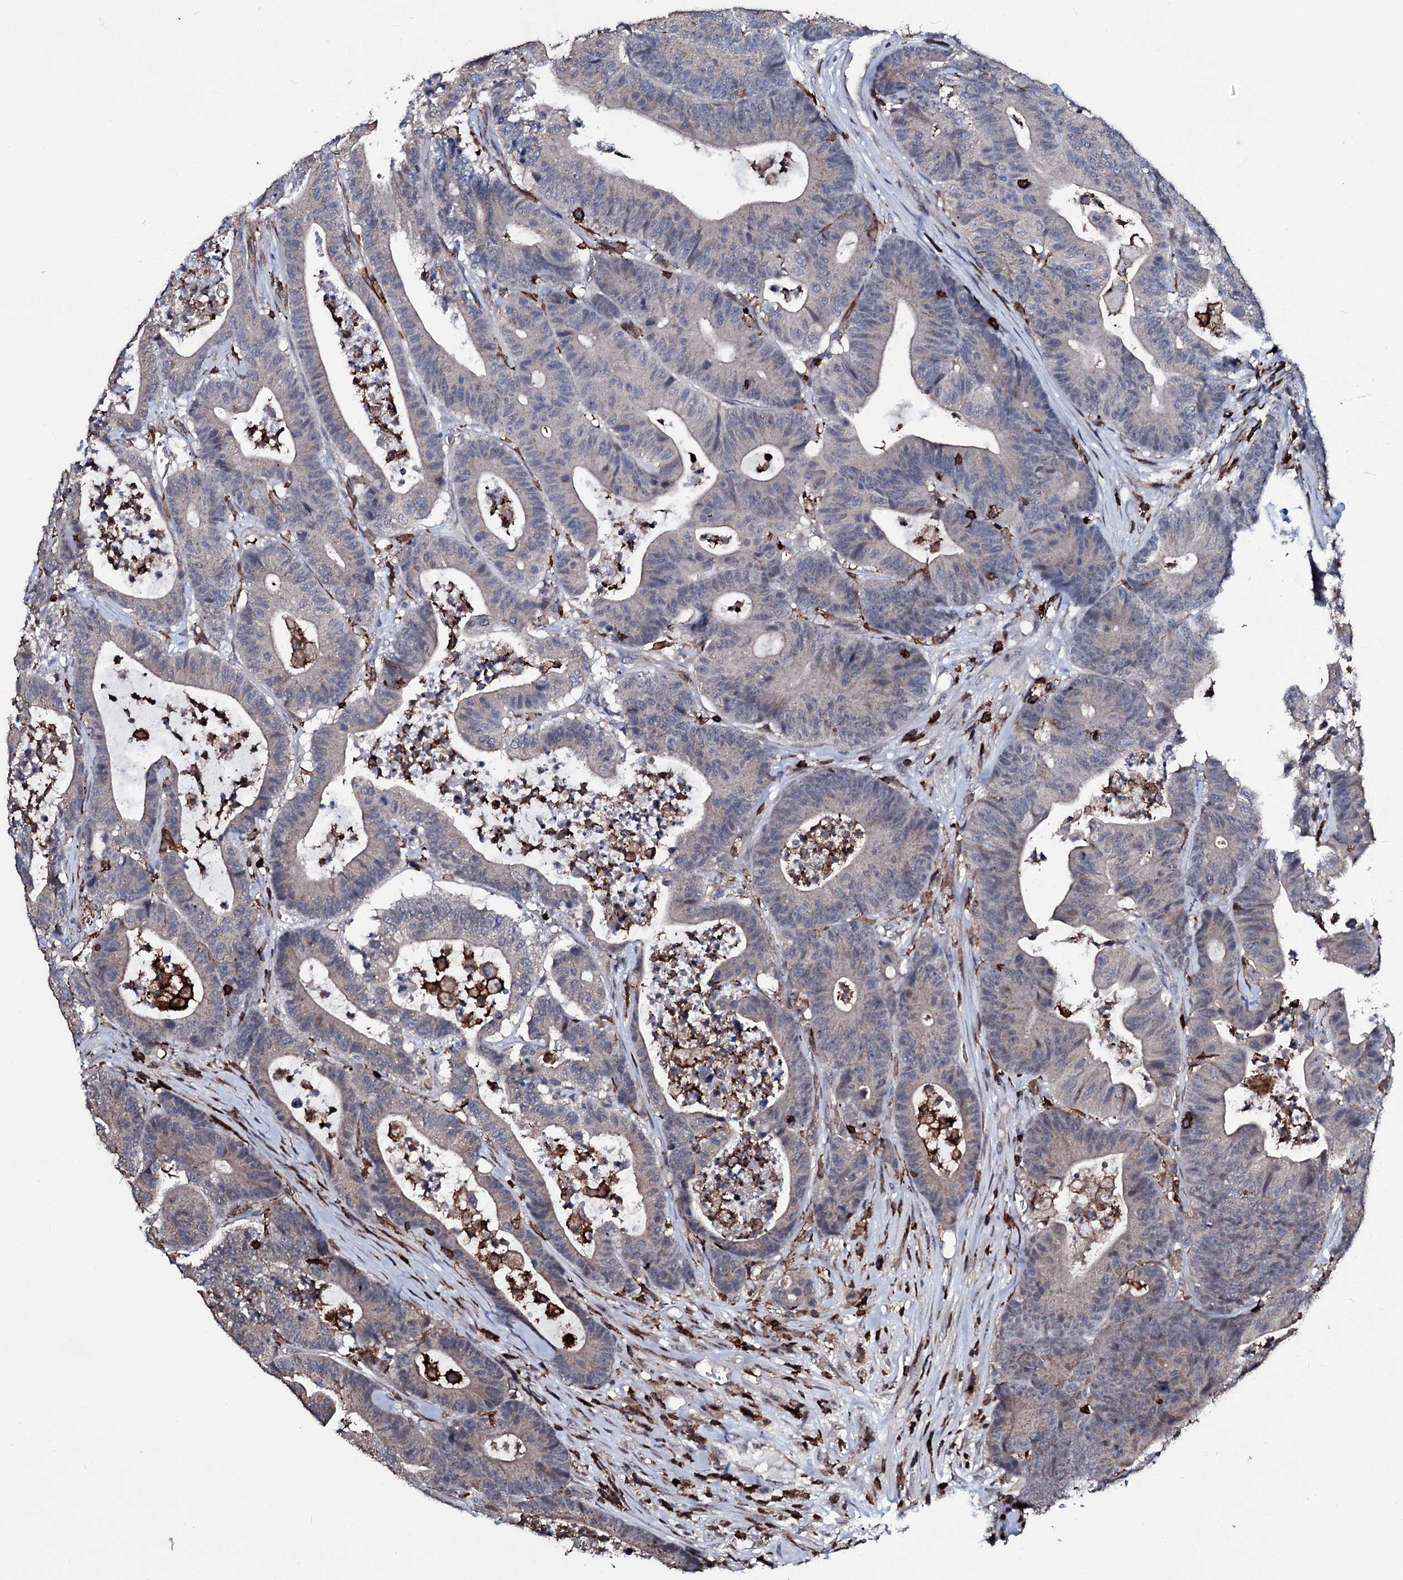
{"staining": {"intensity": "weak", "quantity": "<25%", "location": "cytoplasmic/membranous"}, "tissue": "colorectal cancer", "cell_type": "Tumor cells", "image_type": "cancer", "snomed": [{"axis": "morphology", "description": "Adenocarcinoma, NOS"}, {"axis": "topography", "description": "Colon"}], "caption": "Tumor cells are negative for protein expression in human colorectal cancer (adenocarcinoma).", "gene": "OGFOD2", "patient": {"sex": "female", "age": 84}}